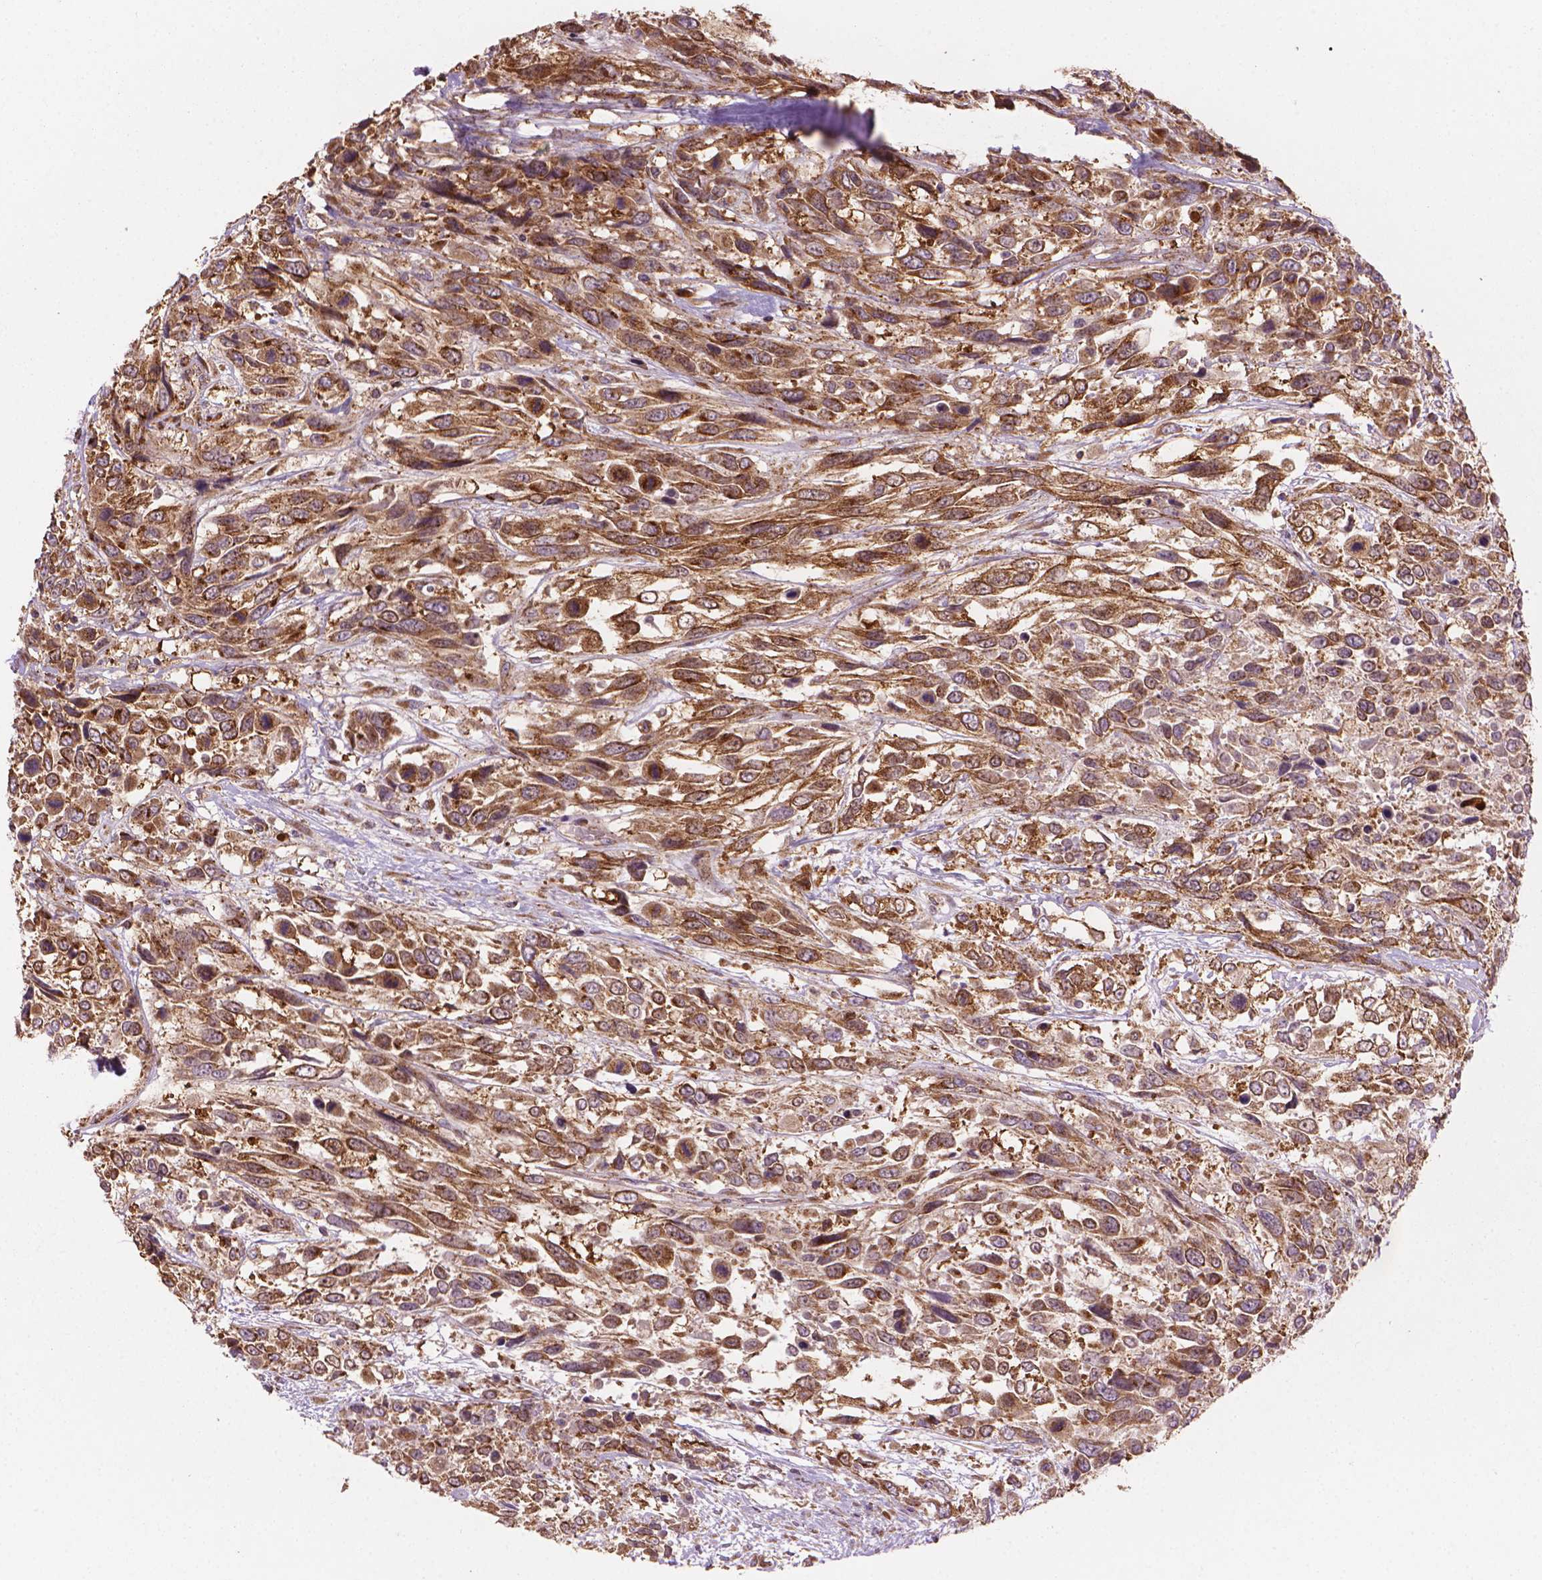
{"staining": {"intensity": "moderate", "quantity": ">75%", "location": "cytoplasmic/membranous"}, "tissue": "urothelial cancer", "cell_type": "Tumor cells", "image_type": "cancer", "snomed": [{"axis": "morphology", "description": "Urothelial carcinoma, High grade"}, {"axis": "topography", "description": "Urinary bladder"}], "caption": "Immunohistochemistry staining of urothelial cancer, which exhibits medium levels of moderate cytoplasmic/membranous expression in approximately >75% of tumor cells indicating moderate cytoplasmic/membranous protein positivity. The staining was performed using DAB (3,3'-diaminobenzidine) (brown) for protein detection and nuclei were counterstained in hematoxylin (blue).", "gene": "VARS2", "patient": {"sex": "female", "age": 70}}